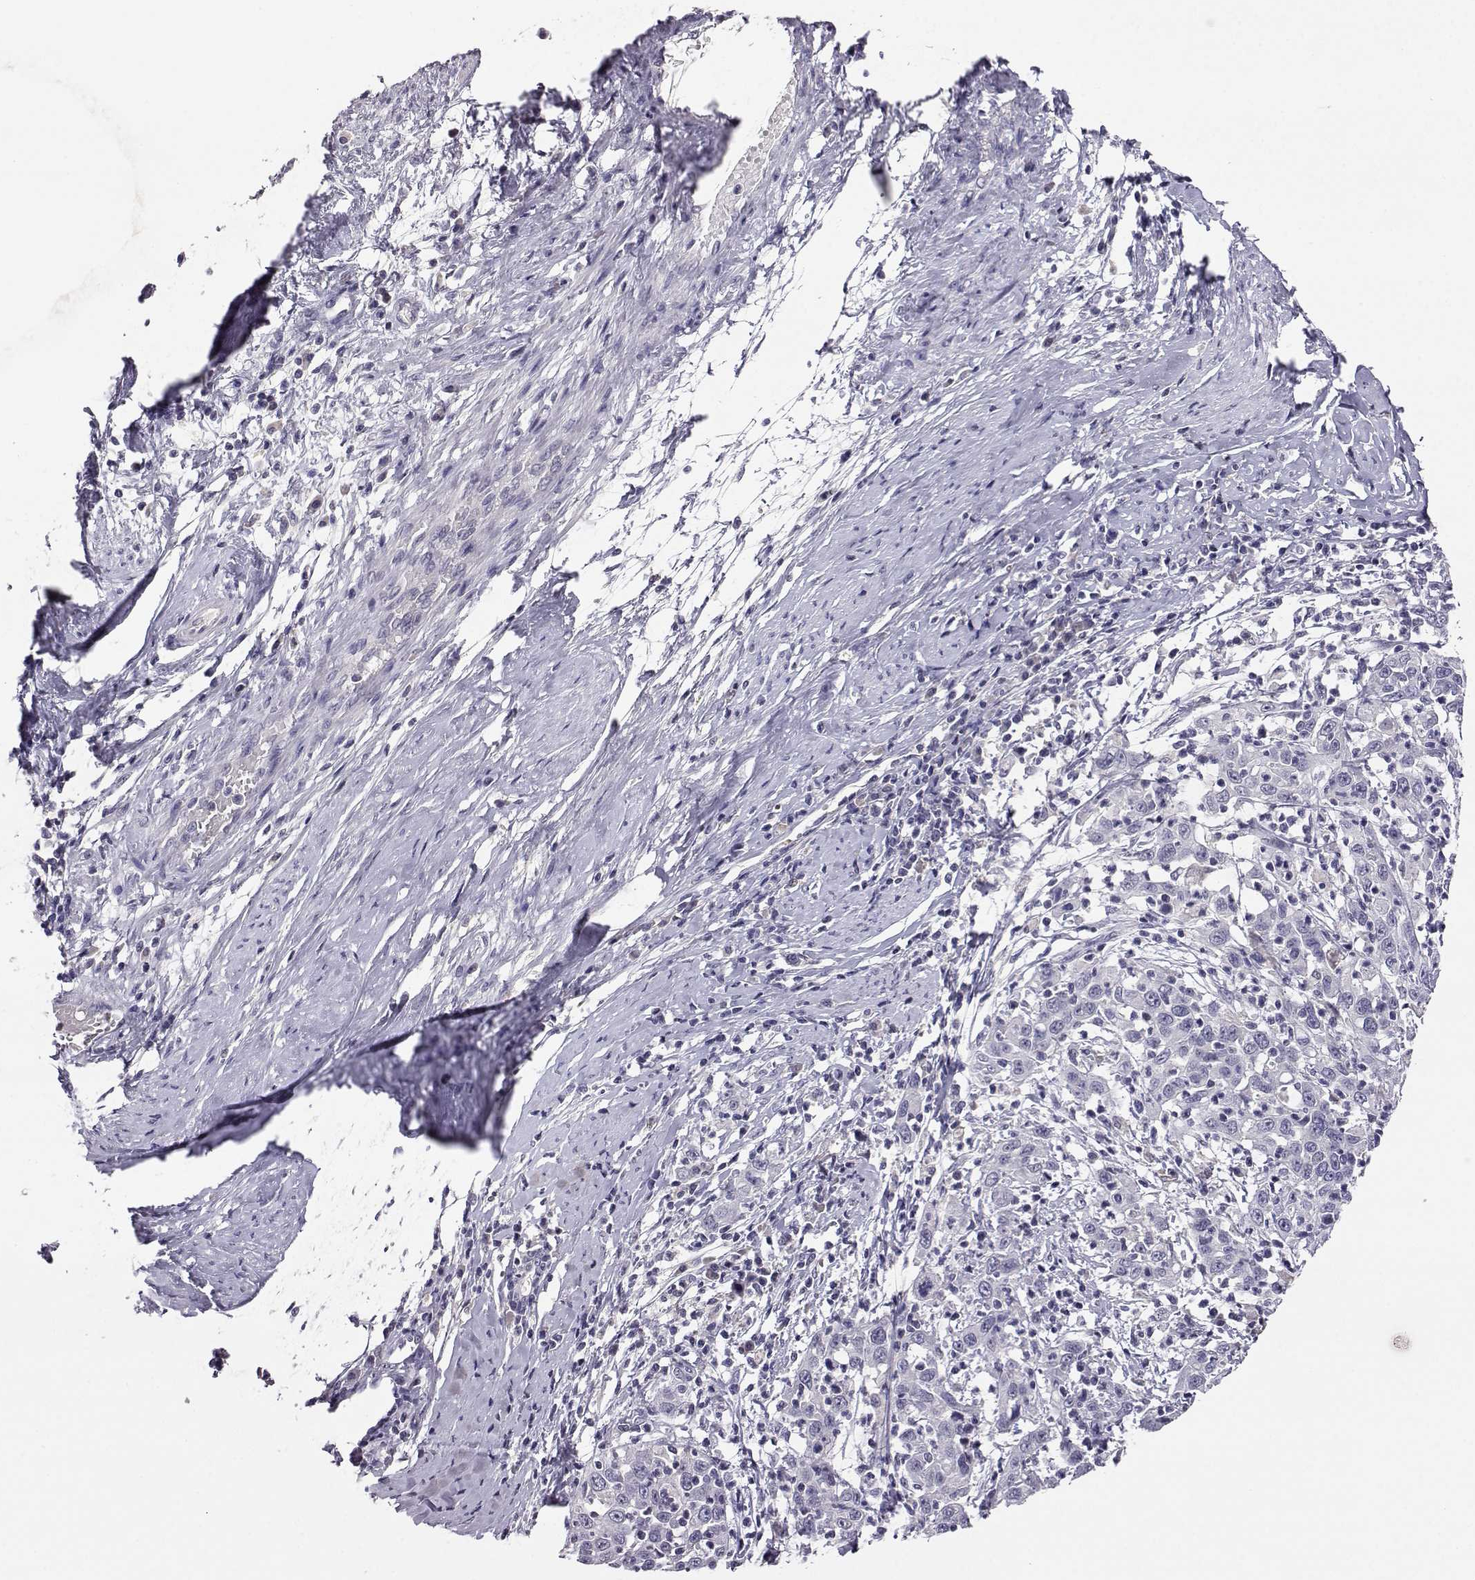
{"staining": {"intensity": "negative", "quantity": "none", "location": "none"}, "tissue": "cervical cancer", "cell_type": "Tumor cells", "image_type": "cancer", "snomed": [{"axis": "morphology", "description": "Squamous cell carcinoma, NOS"}, {"axis": "topography", "description": "Cervix"}], "caption": "Cervical cancer (squamous cell carcinoma) was stained to show a protein in brown. There is no significant positivity in tumor cells. Brightfield microscopy of immunohistochemistry stained with DAB (brown) and hematoxylin (blue), captured at high magnification.", "gene": "AKR1B1", "patient": {"sex": "female", "age": 46}}